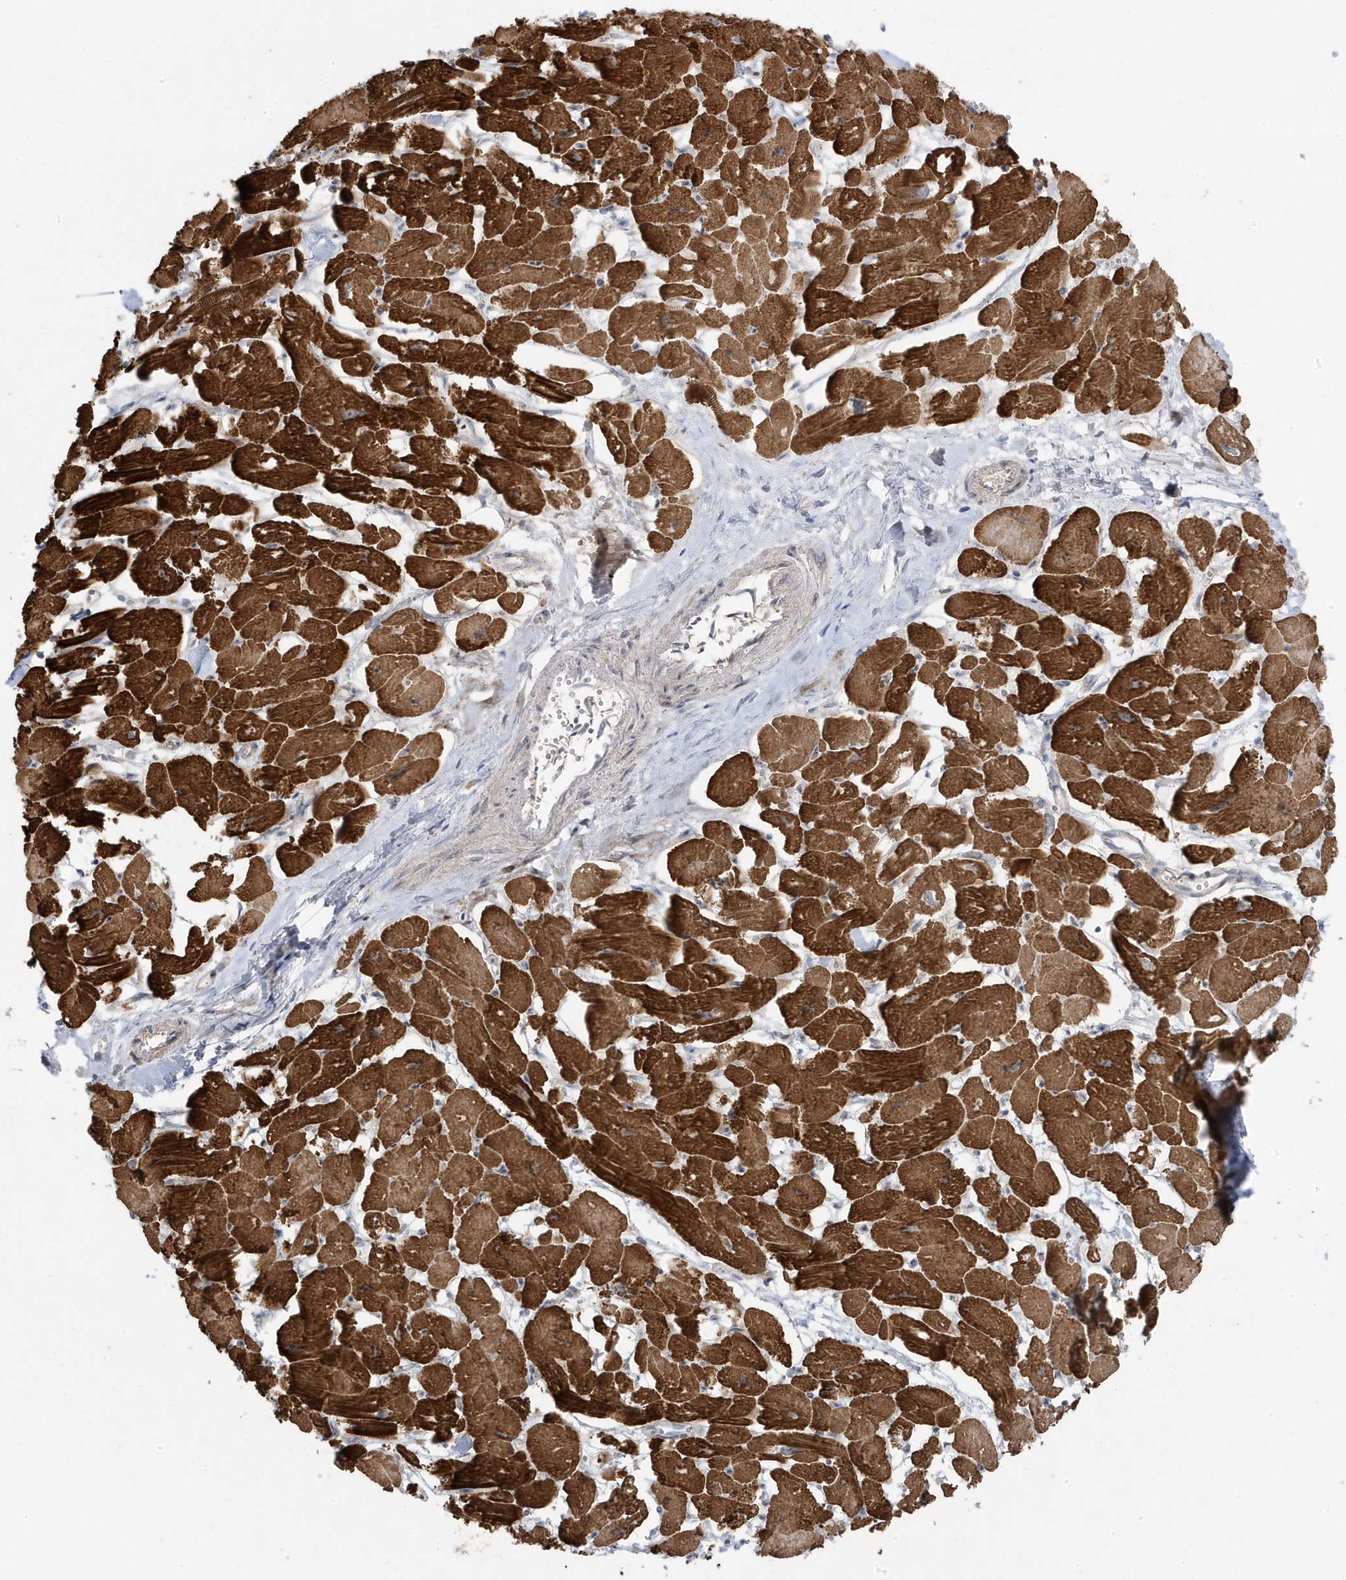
{"staining": {"intensity": "strong", "quantity": "25%-75%", "location": "cytoplasmic/membranous"}, "tissue": "heart muscle", "cell_type": "Cardiomyocytes", "image_type": "normal", "snomed": [{"axis": "morphology", "description": "Normal tissue, NOS"}, {"axis": "topography", "description": "Heart"}], "caption": "Protein positivity by immunohistochemistry (IHC) reveals strong cytoplasmic/membranous expression in about 25%-75% of cardiomyocytes in unremarkable heart muscle. The protein of interest is stained brown, and the nuclei are stained in blue (DAB (3,3'-diaminobenzidine) IHC with brightfield microscopy, high magnification).", "gene": "ZNF654", "patient": {"sex": "male", "age": 54}}